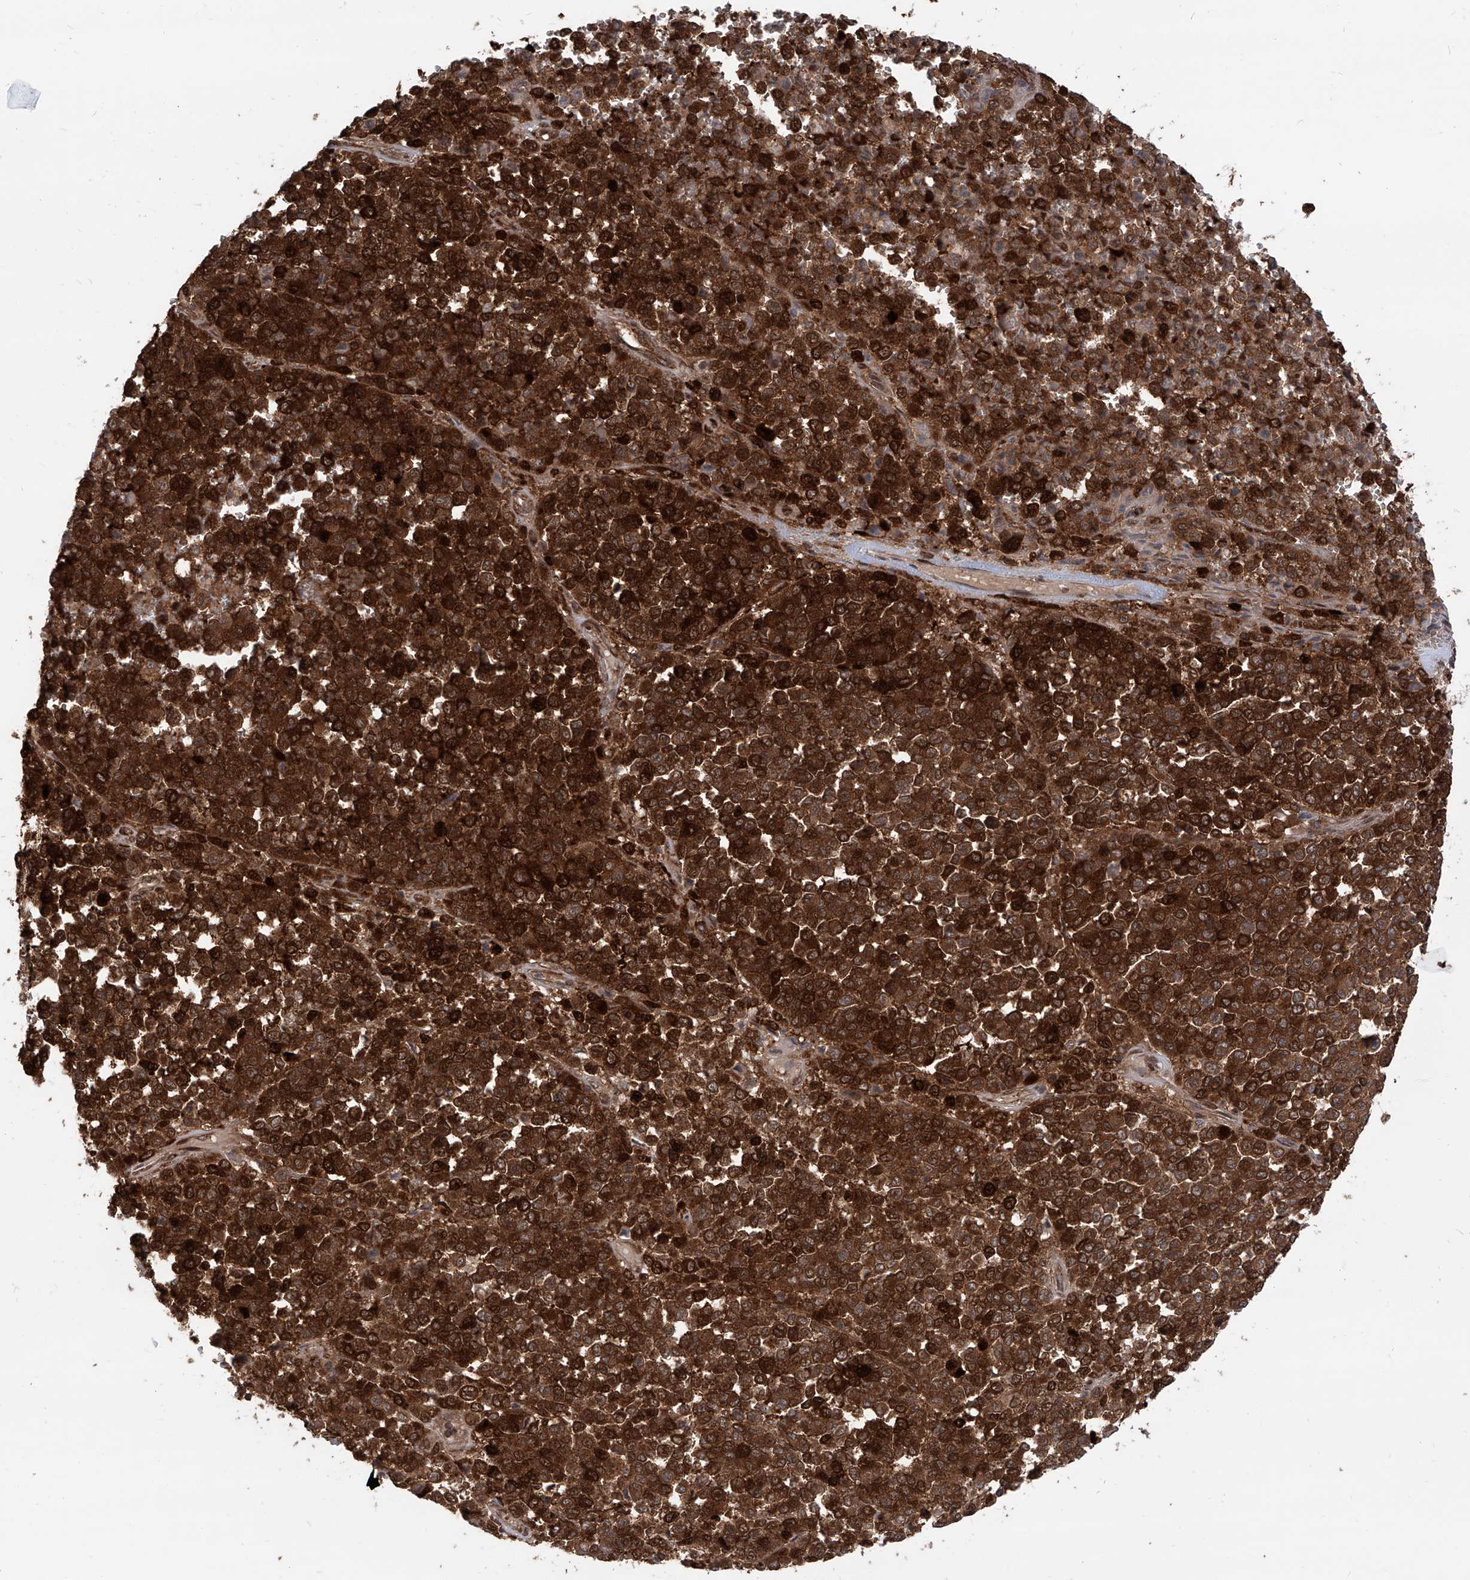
{"staining": {"intensity": "strong", "quantity": ">75%", "location": "cytoplasmic/membranous"}, "tissue": "melanoma", "cell_type": "Tumor cells", "image_type": "cancer", "snomed": [{"axis": "morphology", "description": "Malignant melanoma, Metastatic site"}, {"axis": "topography", "description": "Pancreas"}], "caption": "Malignant melanoma (metastatic site) stained with a brown dye demonstrates strong cytoplasmic/membranous positive staining in approximately >75% of tumor cells.", "gene": "MAGED2", "patient": {"sex": "female", "age": 30}}